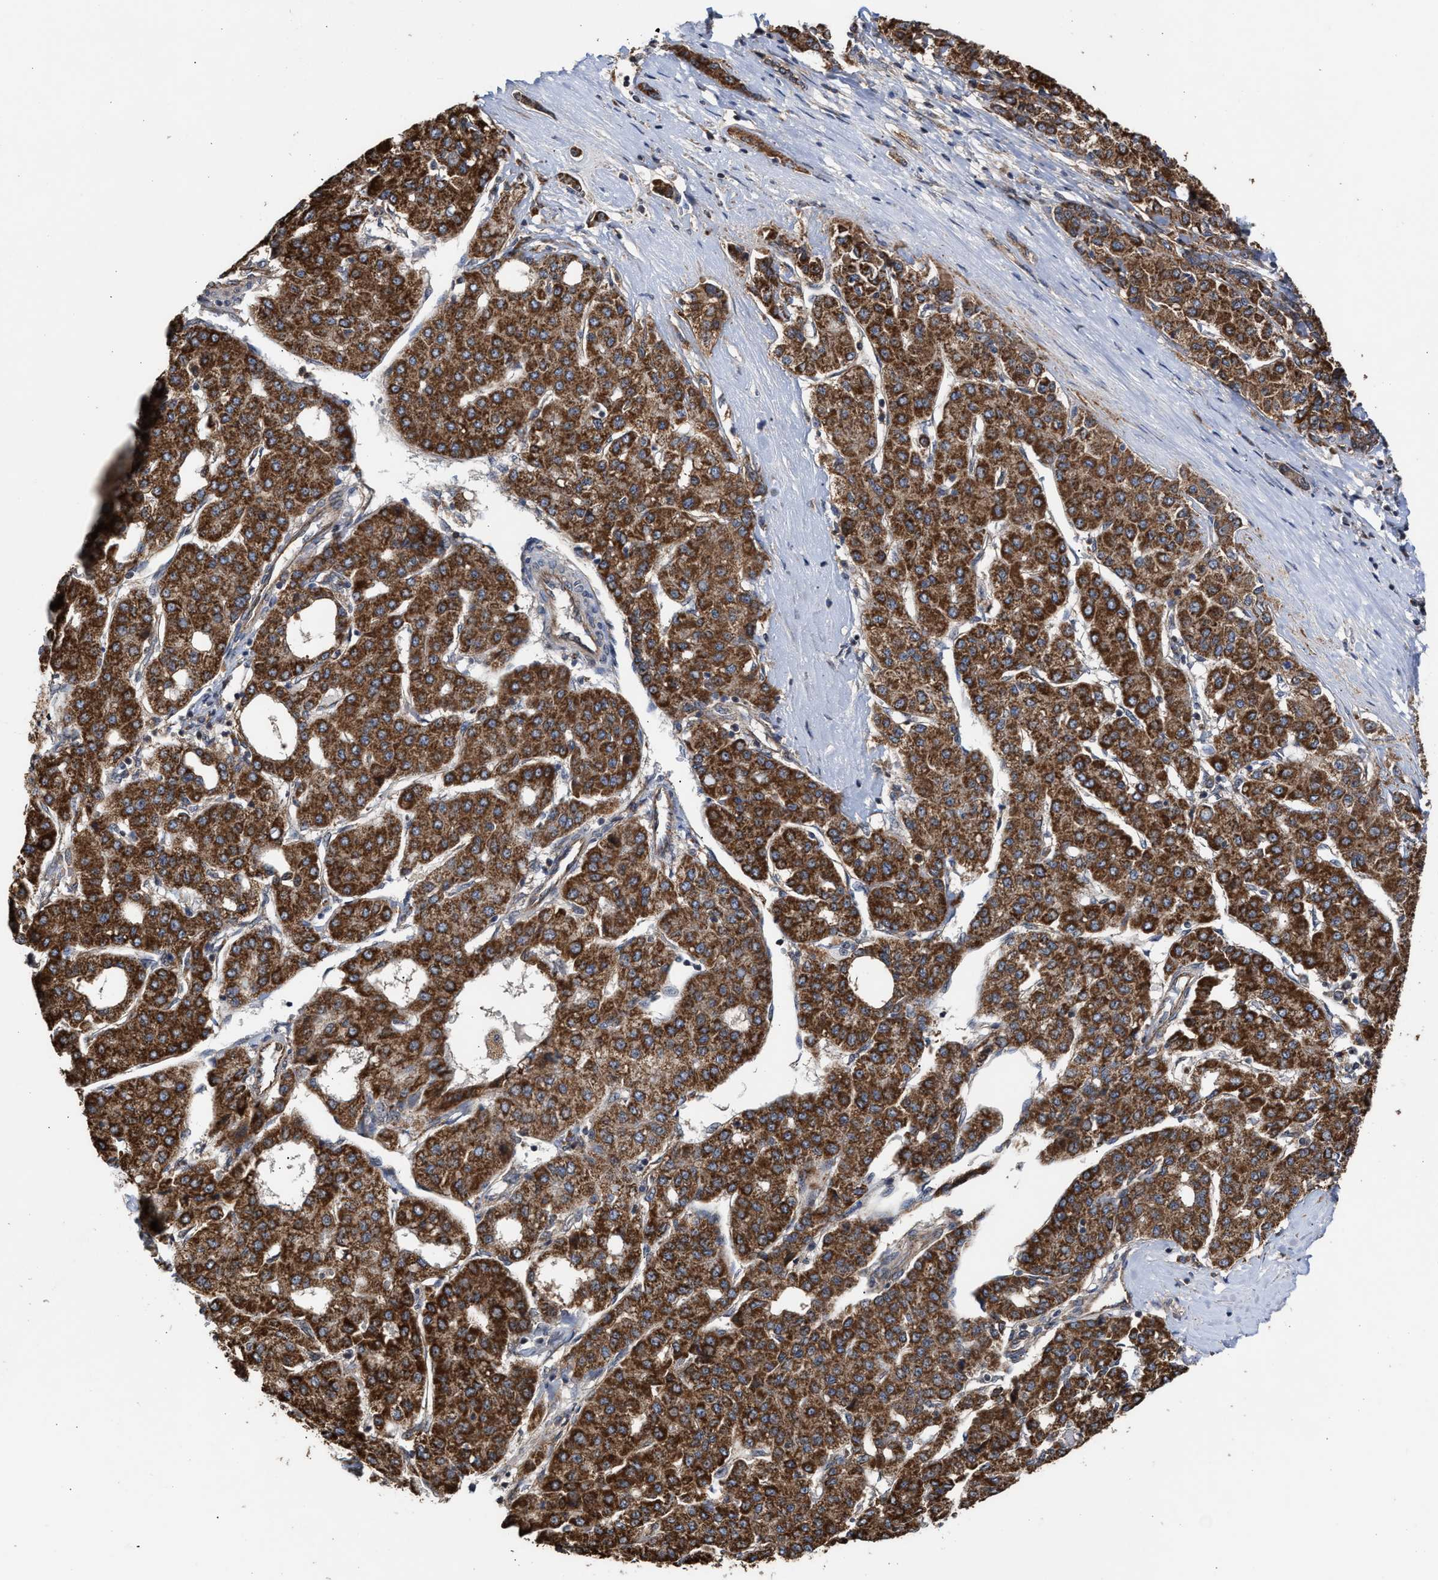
{"staining": {"intensity": "strong", "quantity": ">75%", "location": "cytoplasmic/membranous"}, "tissue": "liver cancer", "cell_type": "Tumor cells", "image_type": "cancer", "snomed": [{"axis": "morphology", "description": "Carcinoma, Hepatocellular, NOS"}, {"axis": "topography", "description": "Liver"}], "caption": "Tumor cells exhibit high levels of strong cytoplasmic/membranous positivity in approximately >75% of cells in hepatocellular carcinoma (liver).", "gene": "EXOSC2", "patient": {"sex": "male", "age": 65}}